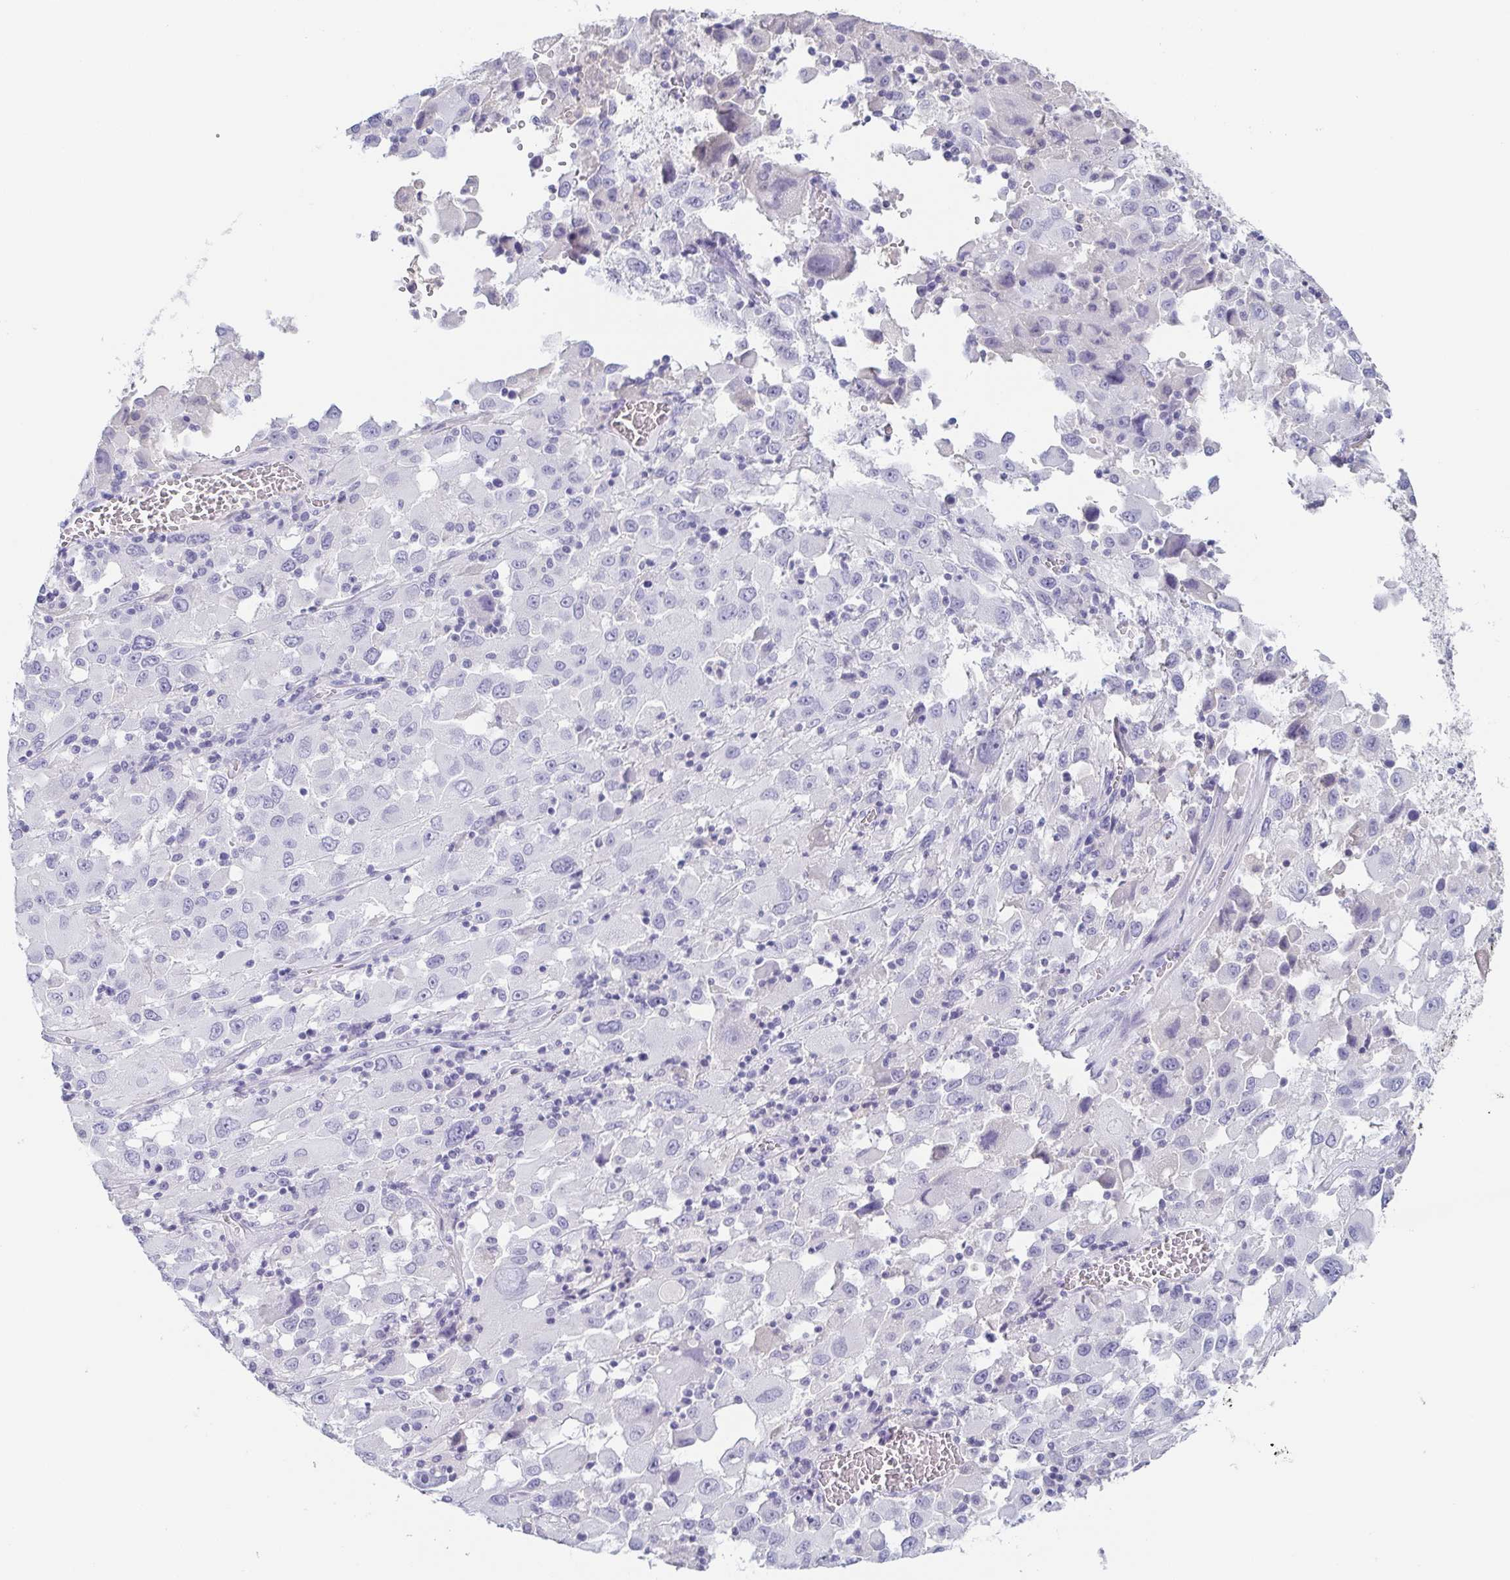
{"staining": {"intensity": "negative", "quantity": "none", "location": "none"}, "tissue": "melanoma", "cell_type": "Tumor cells", "image_type": "cancer", "snomed": [{"axis": "morphology", "description": "Malignant melanoma, Metastatic site"}, {"axis": "topography", "description": "Soft tissue"}], "caption": "Immunohistochemical staining of human malignant melanoma (metastatic site) reveals no significant staining in tumor cells.", "gene": "ITLN1", "patient": {"sex": "male", "age": 50}}